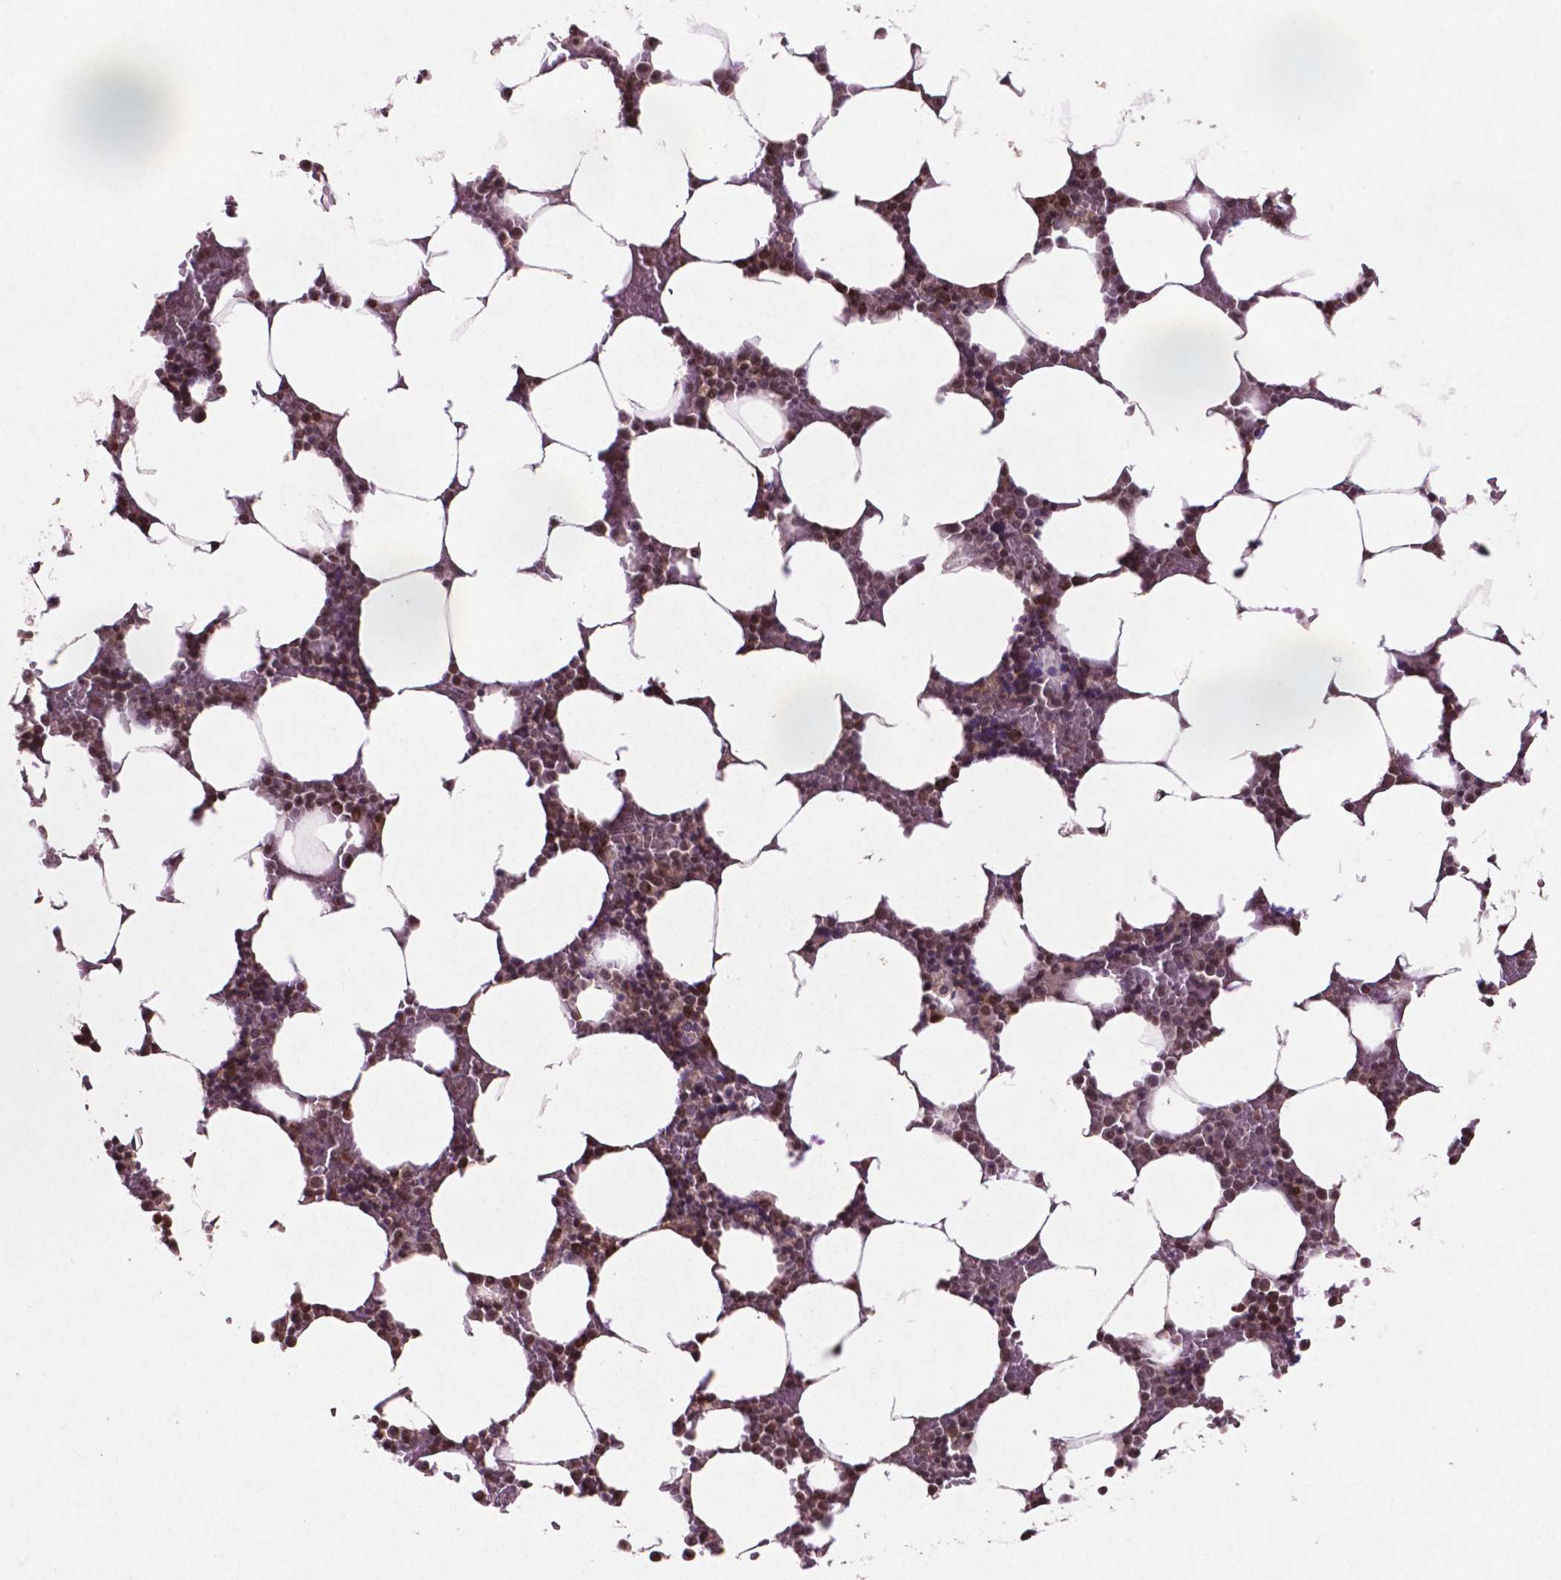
{"staining": {"intensity": "moderate", "quantity": "<25%", "location": "nuclear"}, "tissue": "bone marrow", "cell_type": "Hematopoietic cells", "image_type": "normal", "snomed": [{"axis": "morphology", "description": "Normal tissue, NOS"}, {"axis": "topography", "description": "Bone marrow"}], "caption": "The micrograph exhibits staining of unremarkable bone marrow, revealing moderate nuclear protein expression (brown color) within hematopoietic cells. (IHC, brightfield microscopy, high magnification).", "gene": "GLRX", "patient": {"sex": "female", "age": 52}}